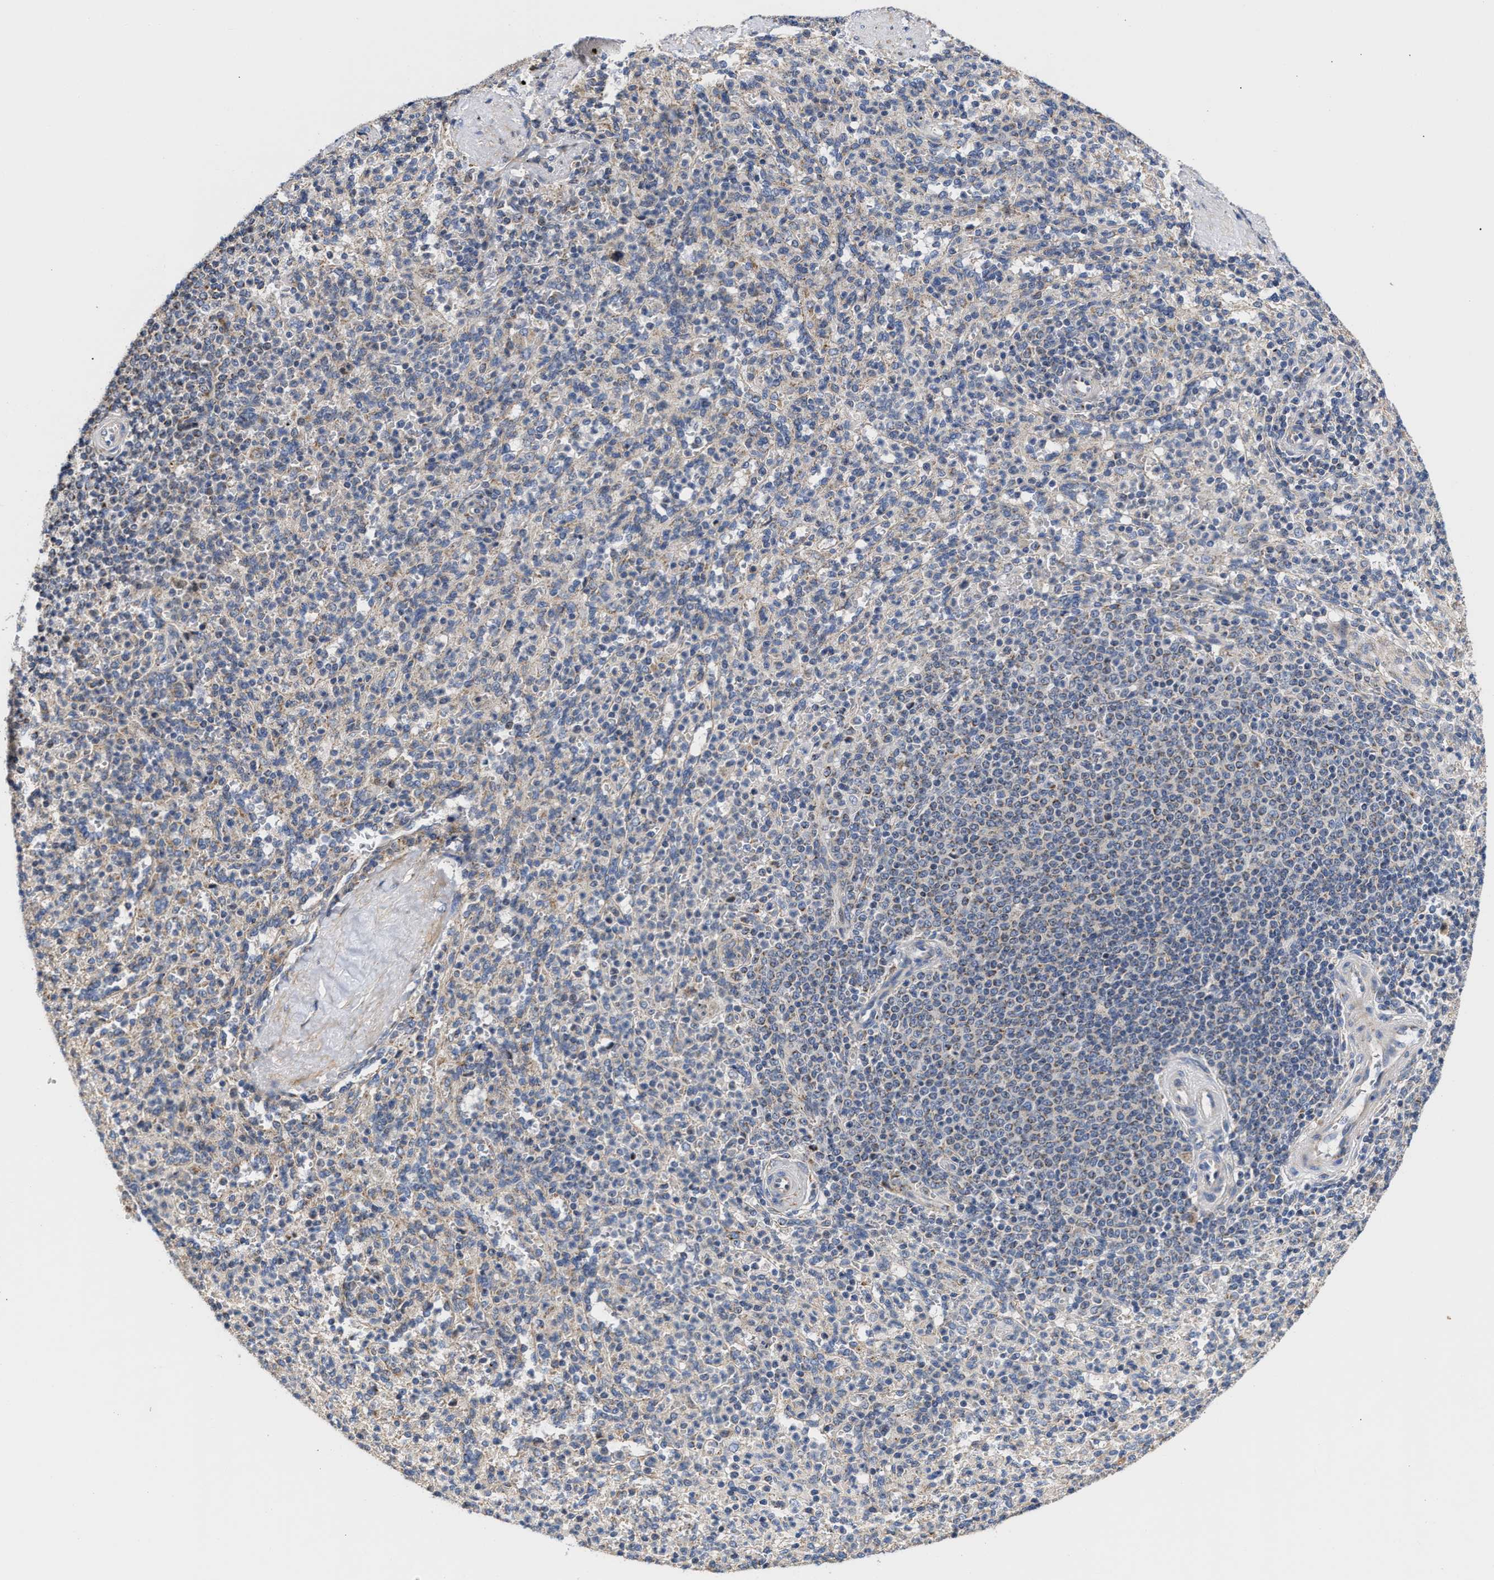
{"staining": {"intensity": "negative", "quantity": "none", "location": "none"}, "tissue": "spleen", "cell_type": "Cells in red pulp", "image_type": "normal", "snomed": [{"axis": "morphology", "description": "Normal tissue, NOS"}, {"axis": "topography", "description": "Spleen"}], "caption": "DAB (3,3'-diaminobenzidine) immunohistochemical staining of normal human spleen exhibits no significant staining in cells in red pulp.", "gene": "MALSU1", "patient": {"sex": "male", "age": 36}}